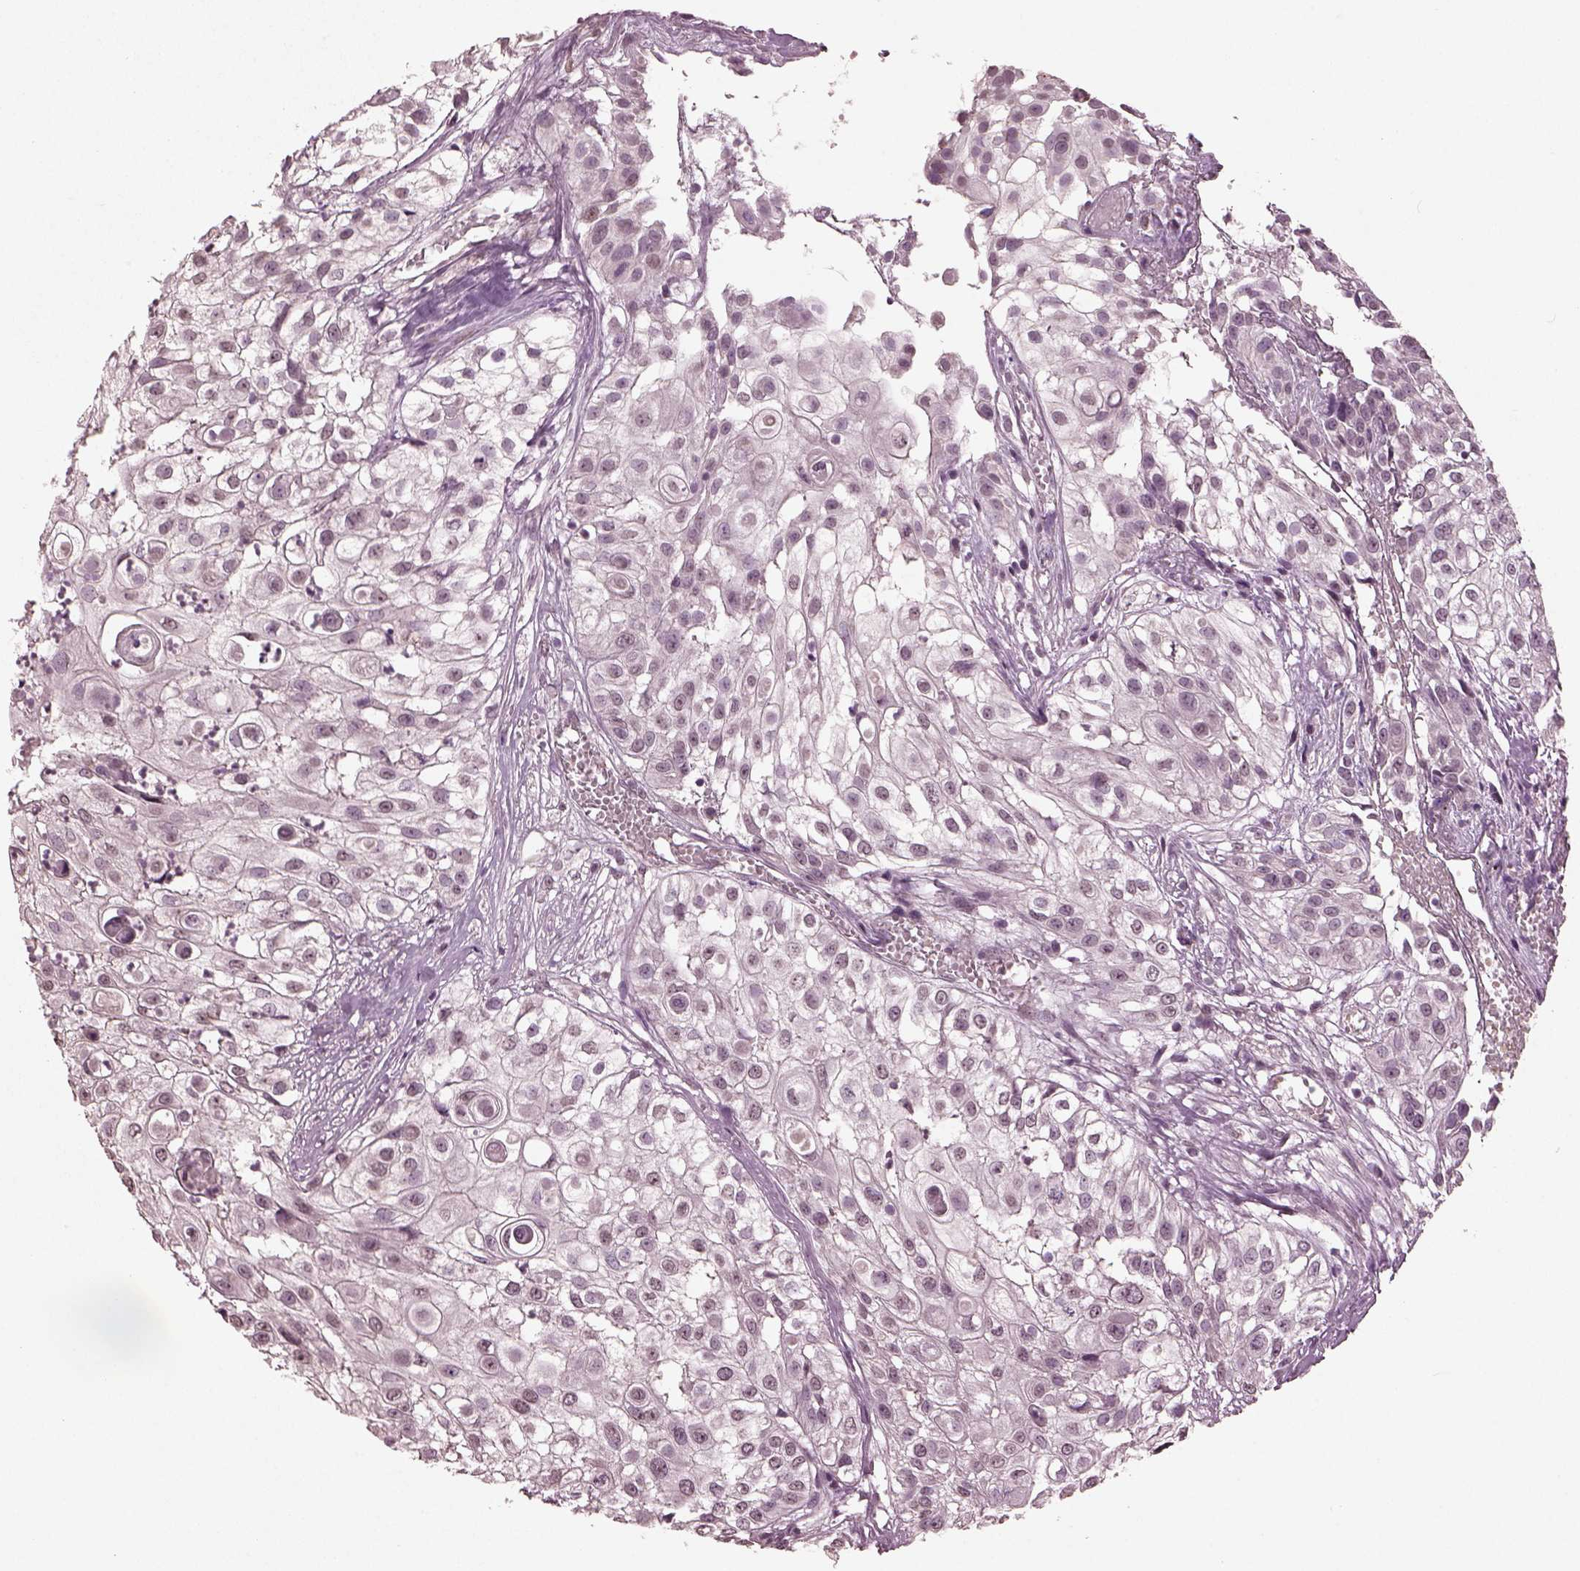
{"staining": {"intensity": "negative", "quantity": "none", "location": "none"}, "tissue": "urothelial cancer", "cell_type": "Tumor cells", "image_type": "cancer", "snomed": [{"axis": "morphology", "description": "Urothelial carcinoma, High grade"}, {"axis": "topography", "description": "Urinary bladder"}], "caption": "Human urothelial carcinoma (high-grade) stained for a protein using IHC demonstrates no positivity in tumor cells.", "gene": "IL18RAP", "patient": {"sex": "female", "age": 79}}